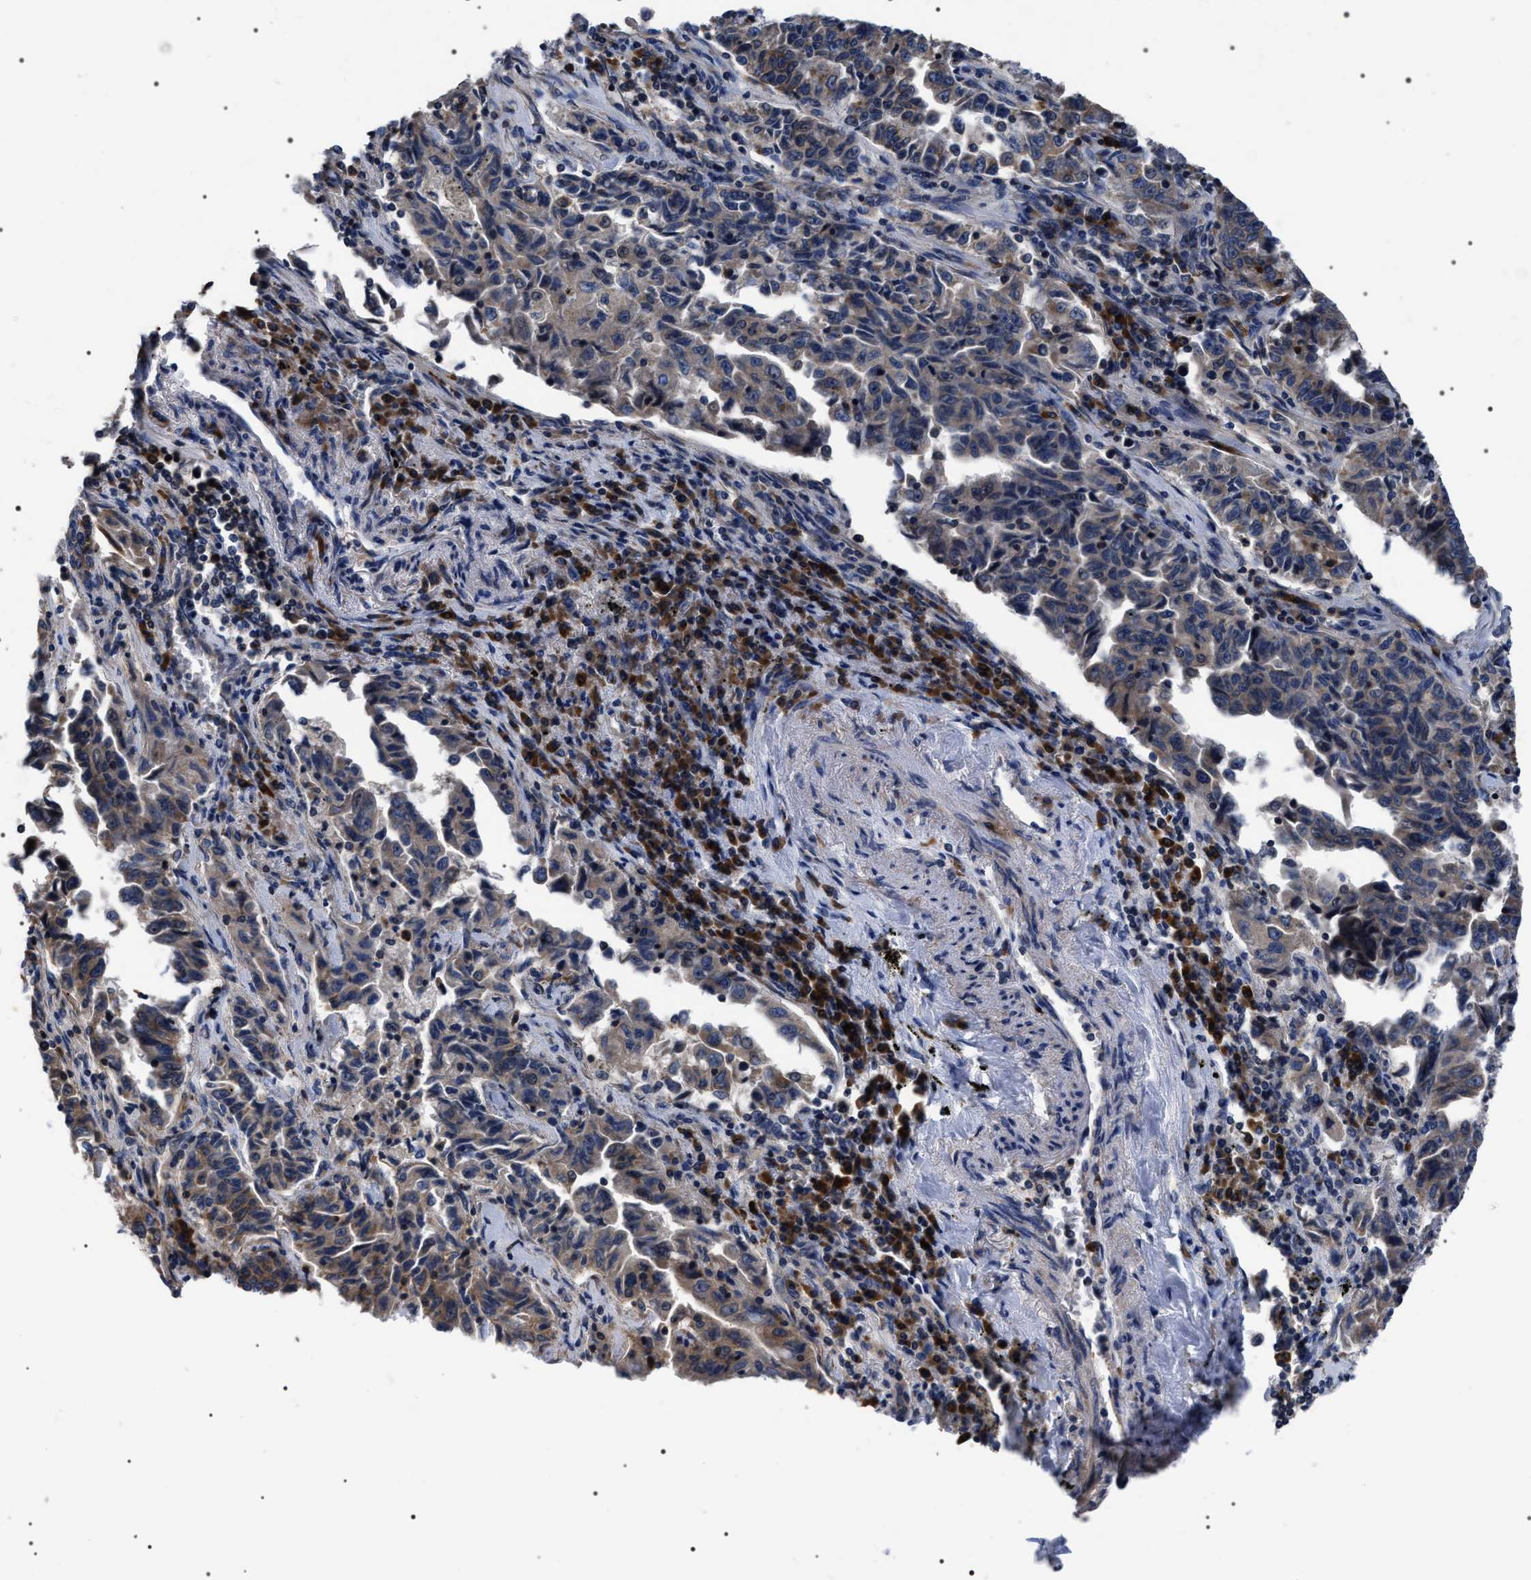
{"staining": {"intensity": "weak", "quantity": "<25%", "location": "cytoplasmic/membranous"}, "tissue": "lung cancer", "cell_type": "Tumor cells", "image_type": "cancer", "snomed": [{"axis": "morphology", "description": "Adenocarcinoma, NOS"}, {"axis": "topography", "description": "Lung"}], "caption": "The micrograph shows no staining of tumor cells in lung adenocarcinoma. (Brightfield microscopy of DAB immunohistochemistry (IHC) at high magnification).", "gene": "MIS18A", "patient": {"sex": "female", "age": 51}}